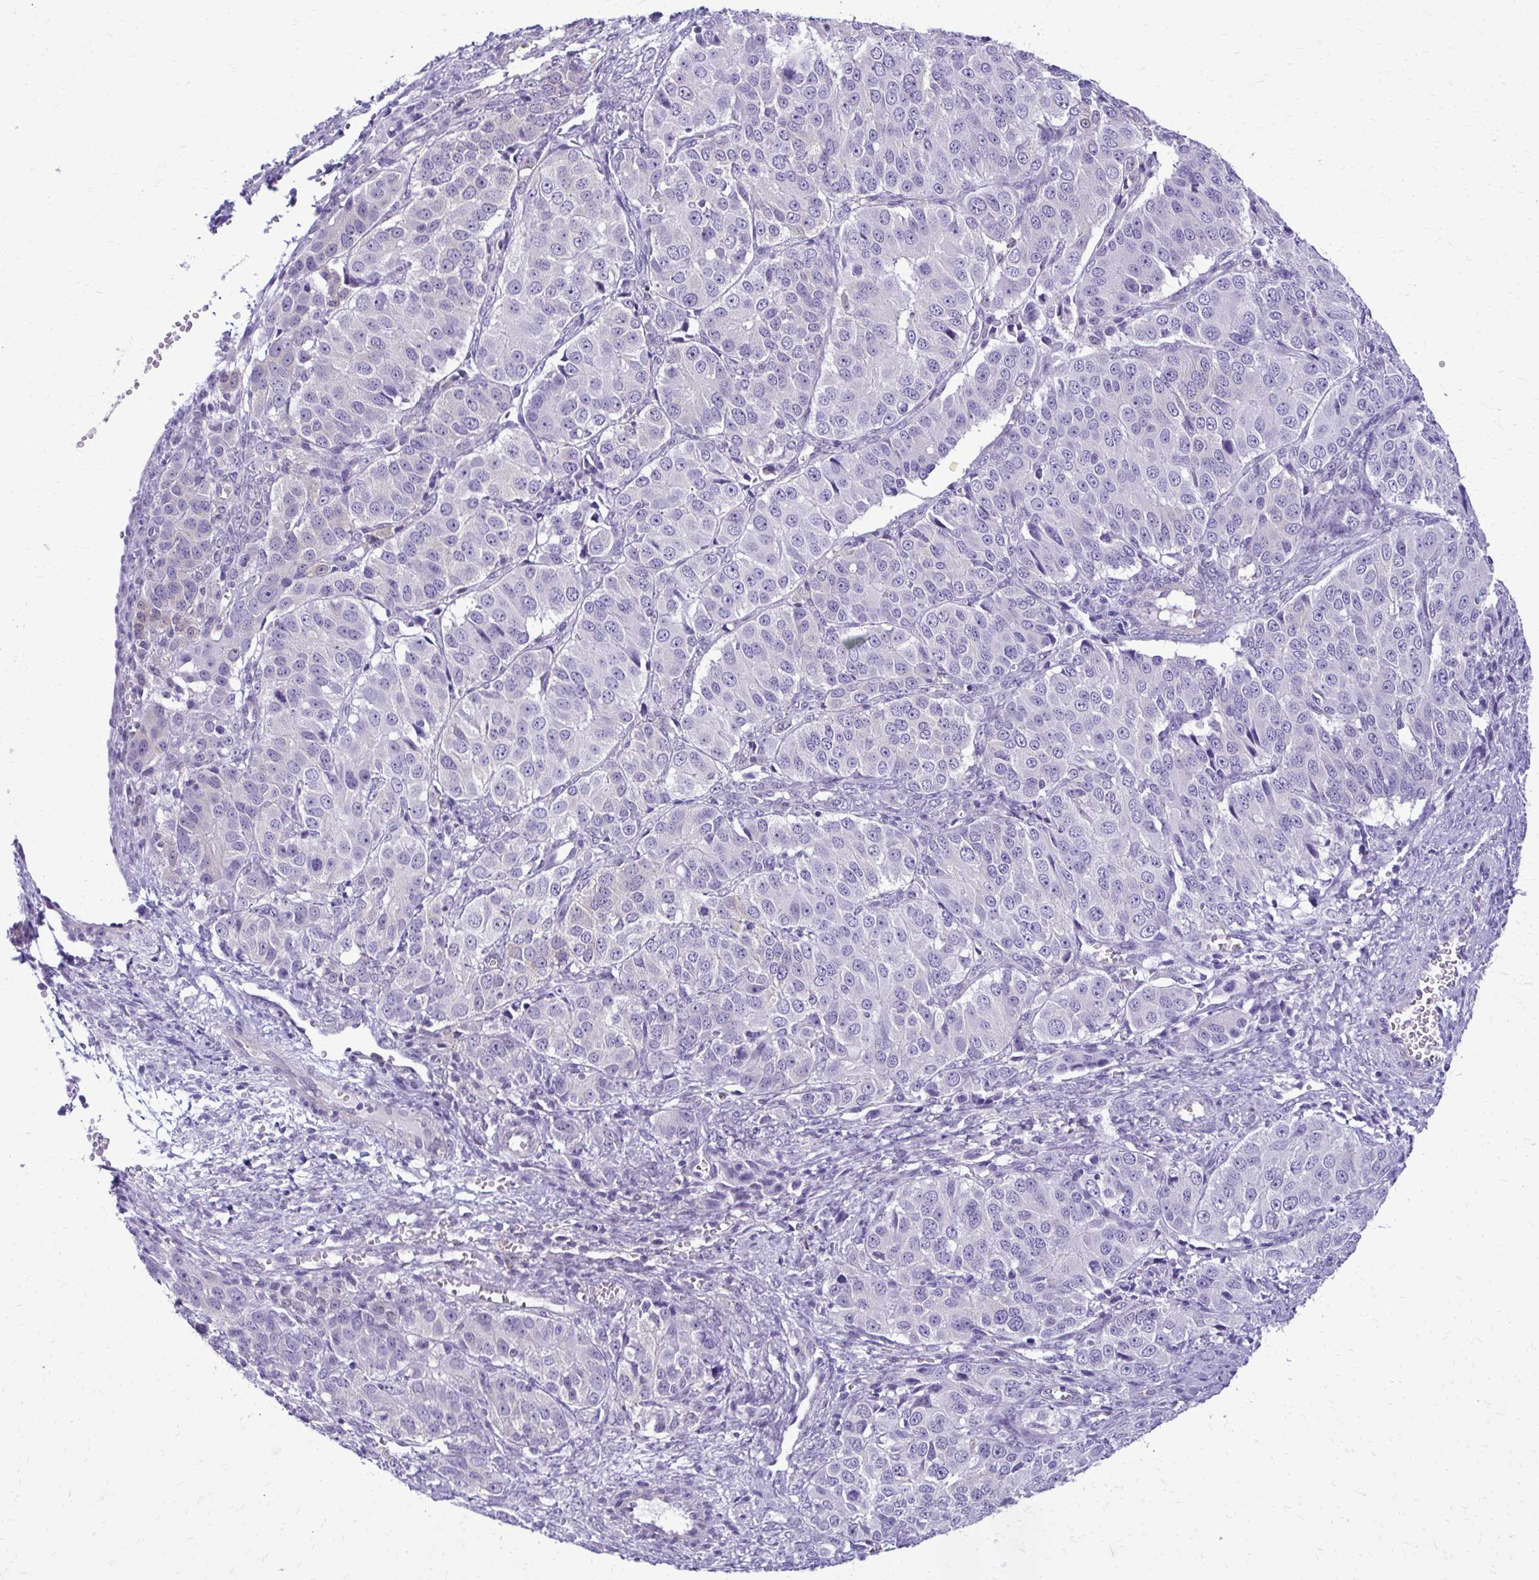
{"staining": {"intensity": "negative", "quantity": "none", "location": "none"}, "tissue": "ovarian cancer", "cell_type": "Tumor cells", "image_type": "cancer", "snomed": [{"axis": "morphology", "description": "Carcinoma, endometroid"}, {"axis": "topography", "description": "Ovary"}], "caption": "Human ovarian endometroid carcinoma stained for a protein using immunohistochemistry reveals no positivity in tumor cells.", "gene": "RASL11B", "patient": {"sex": "female", "age": 51}}